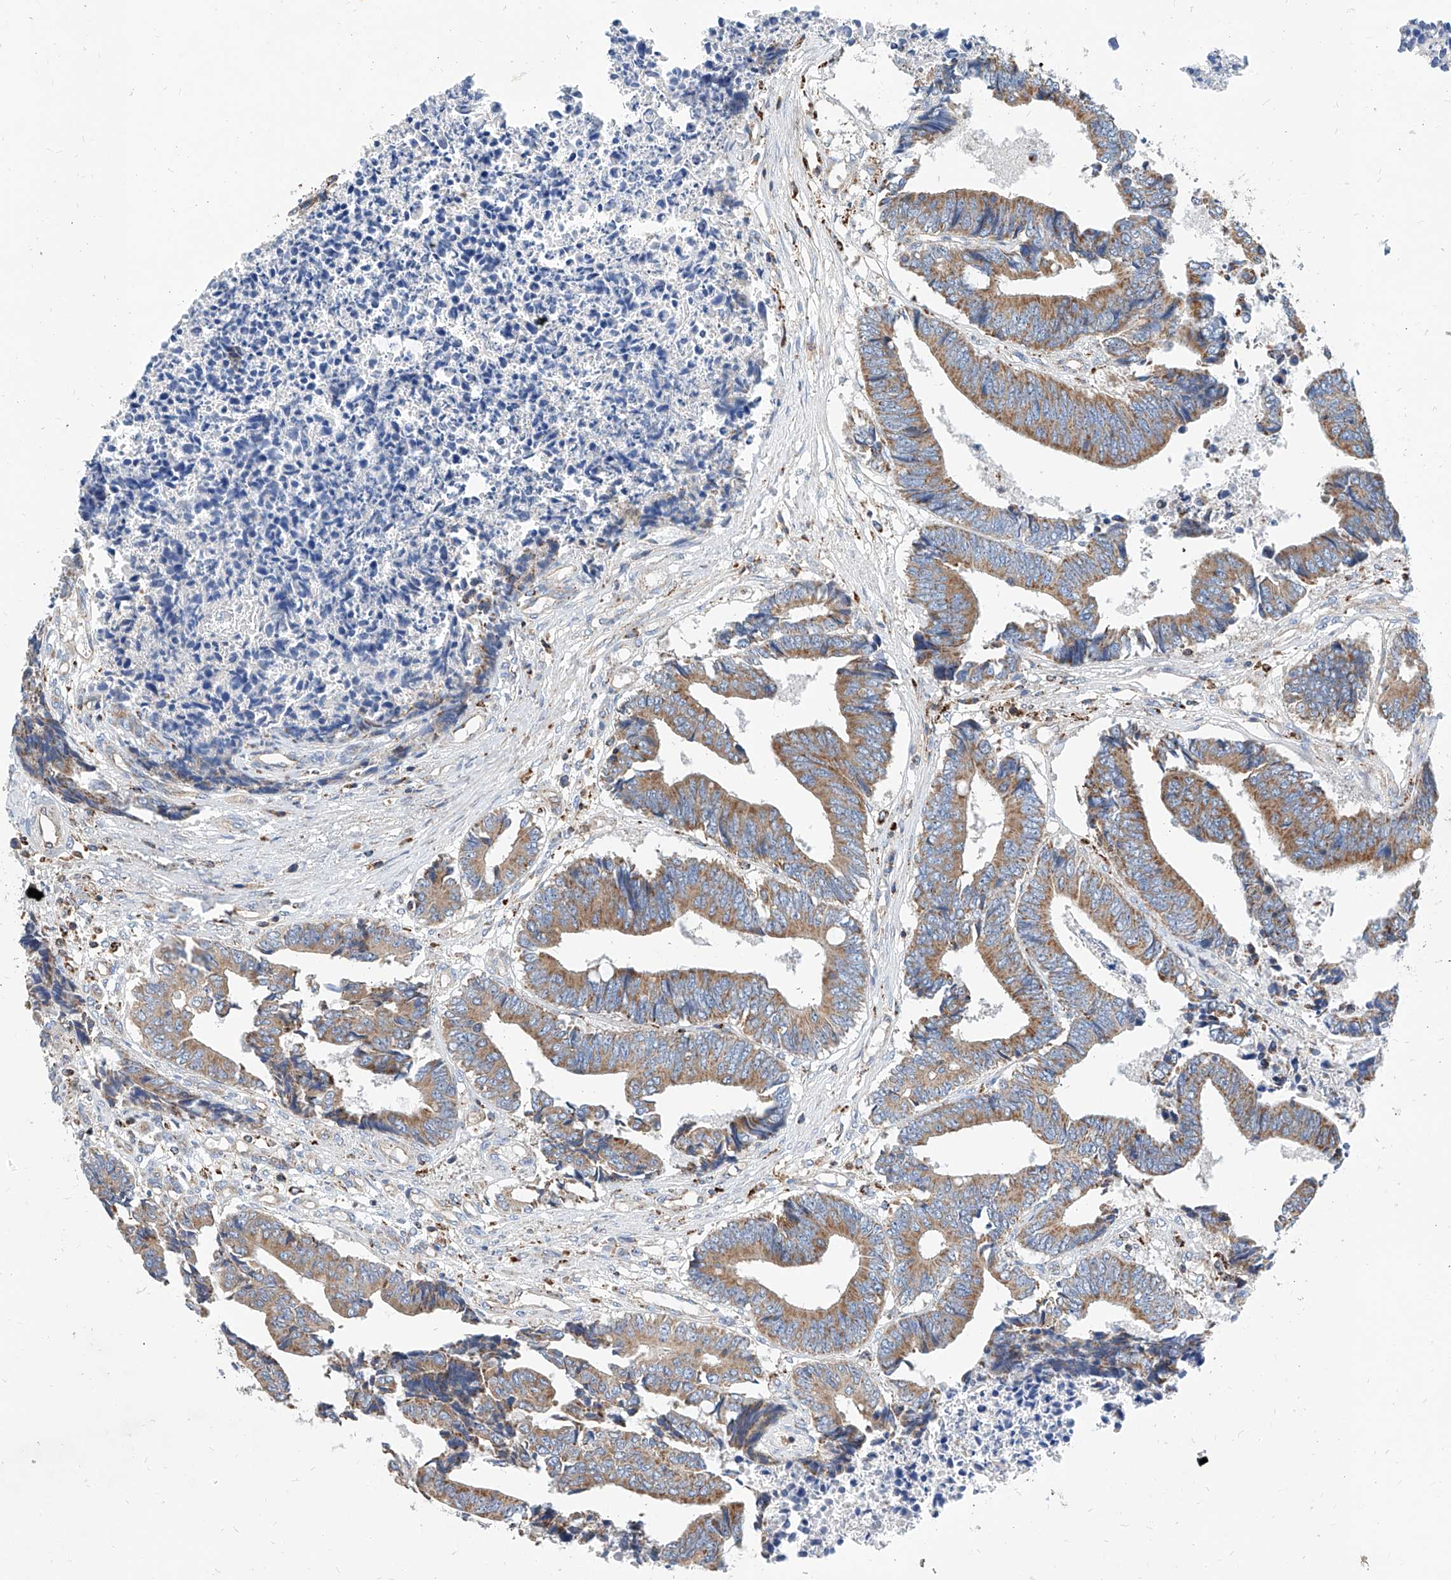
{"staining": {"intensity": "weak", "quantity": ">75%", "location": "cytoplasmic/membranous"}, "tissue": "colorectal cancer", "cell_type": "Tumor cells", "image_type": "cancer", "snomed": [{"axis": "morphology", "description": "Adenocarcinoma, NOS"}, {"axis": "topography", "description": "Rectum"}], "caption": "Weak cytoplasmic/membranous protein positivity is present in approximately >75% of tumor cells in colorectal adenocarcinoma.", "gene": "CPNE5", "patient": {"sex": "male", "age": 84}}